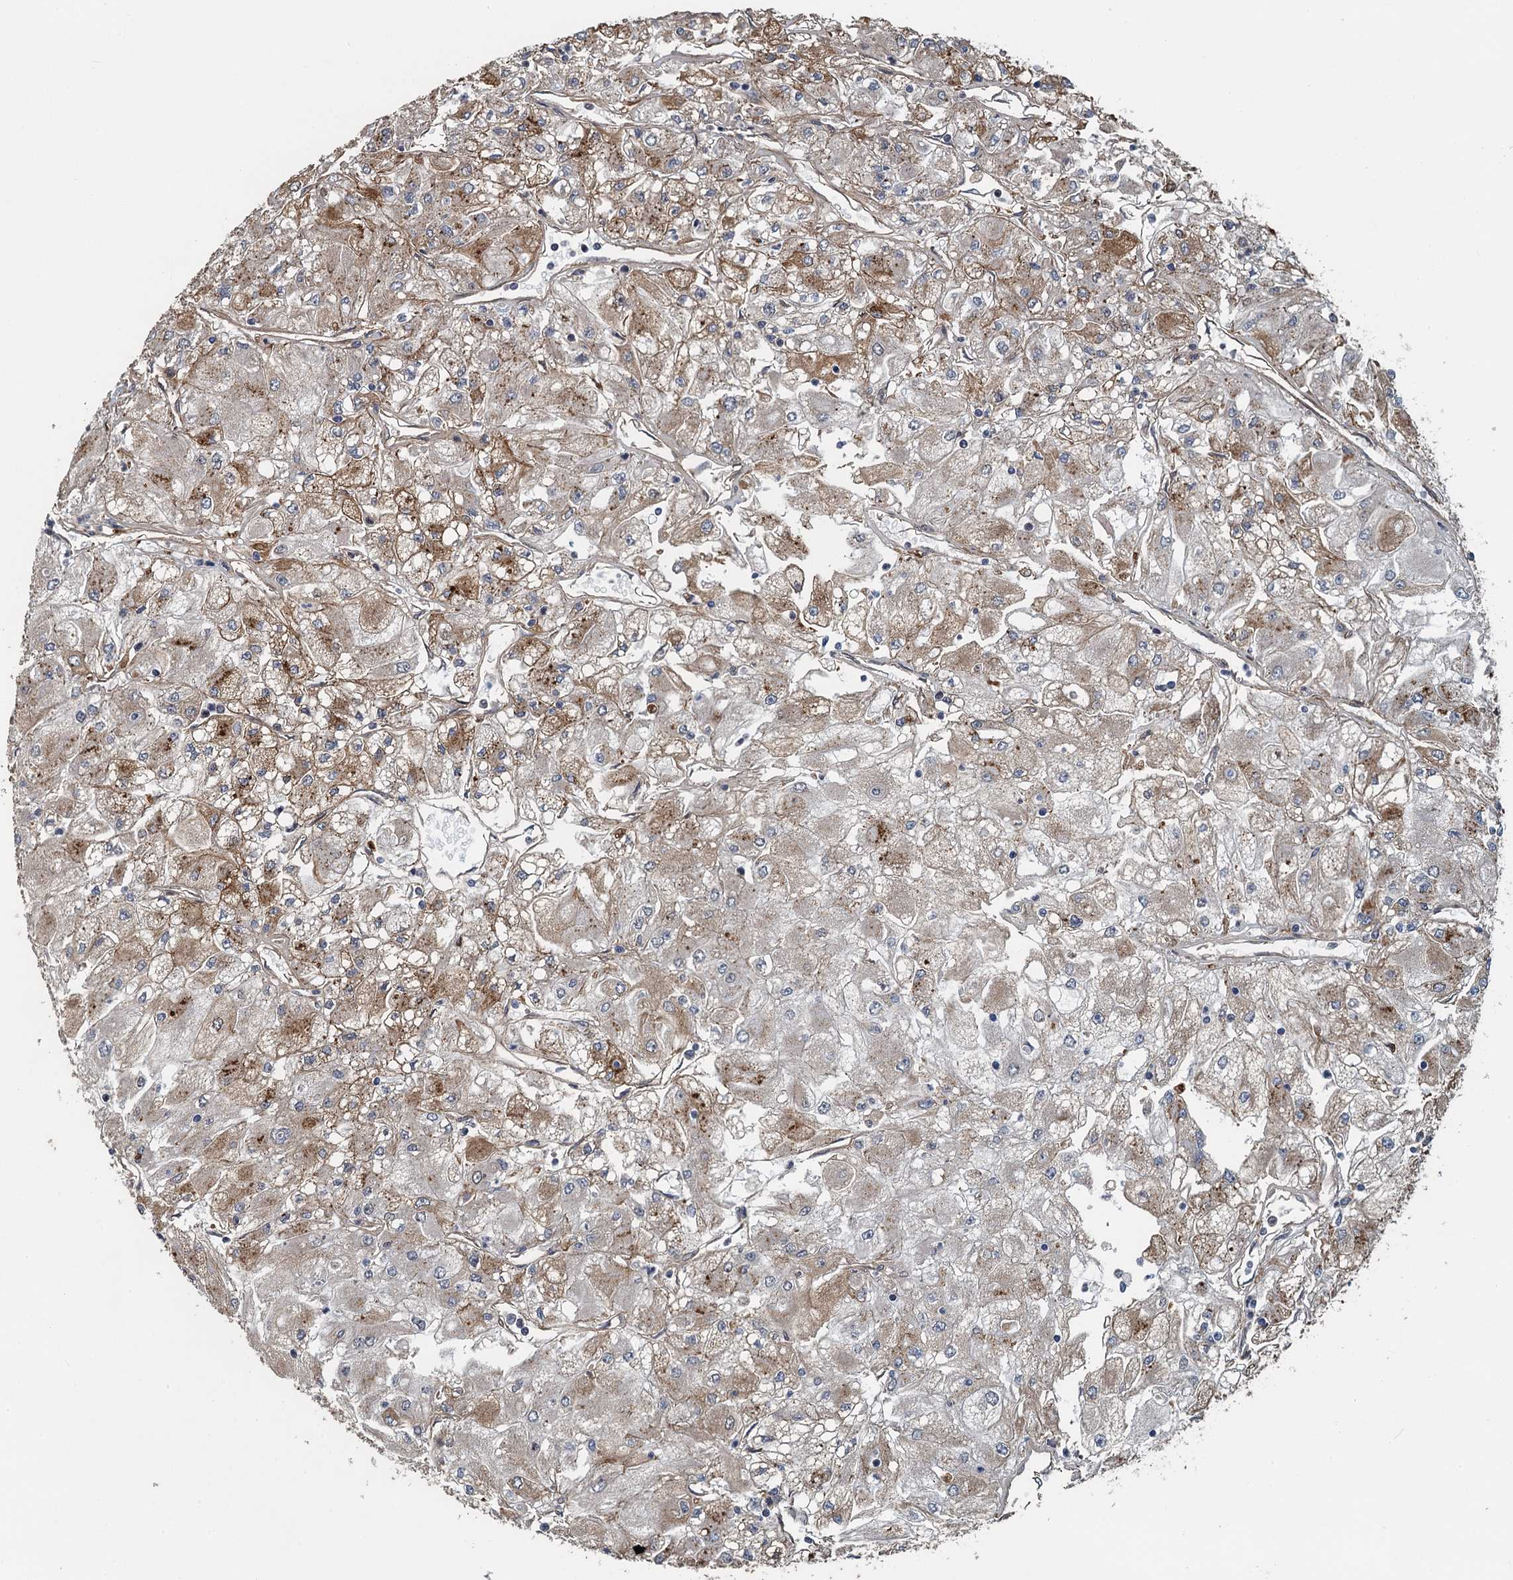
{"staining": {"intensity": "moderate", "quantity": "25%-75%", "location": "cytoplasmic/membranous"}, "tissue": "renal cancer", "cell_type": "Tumor cells", "image_type": "cancer", "snomed": [{"axis": "morphology", "description": "Adenocarcinoma, NOS"}, {"axis": "topography", "description": "Kidney"}], "caption": "IHC (DAB) staining of adenocarcinoma (renal) reveals moderate cytoplasmic/membranous protein positivity in approximately 25%-75% of tumor cells.", "gene": "AGRN", "patient": {"sex": "male", "age": 80}}